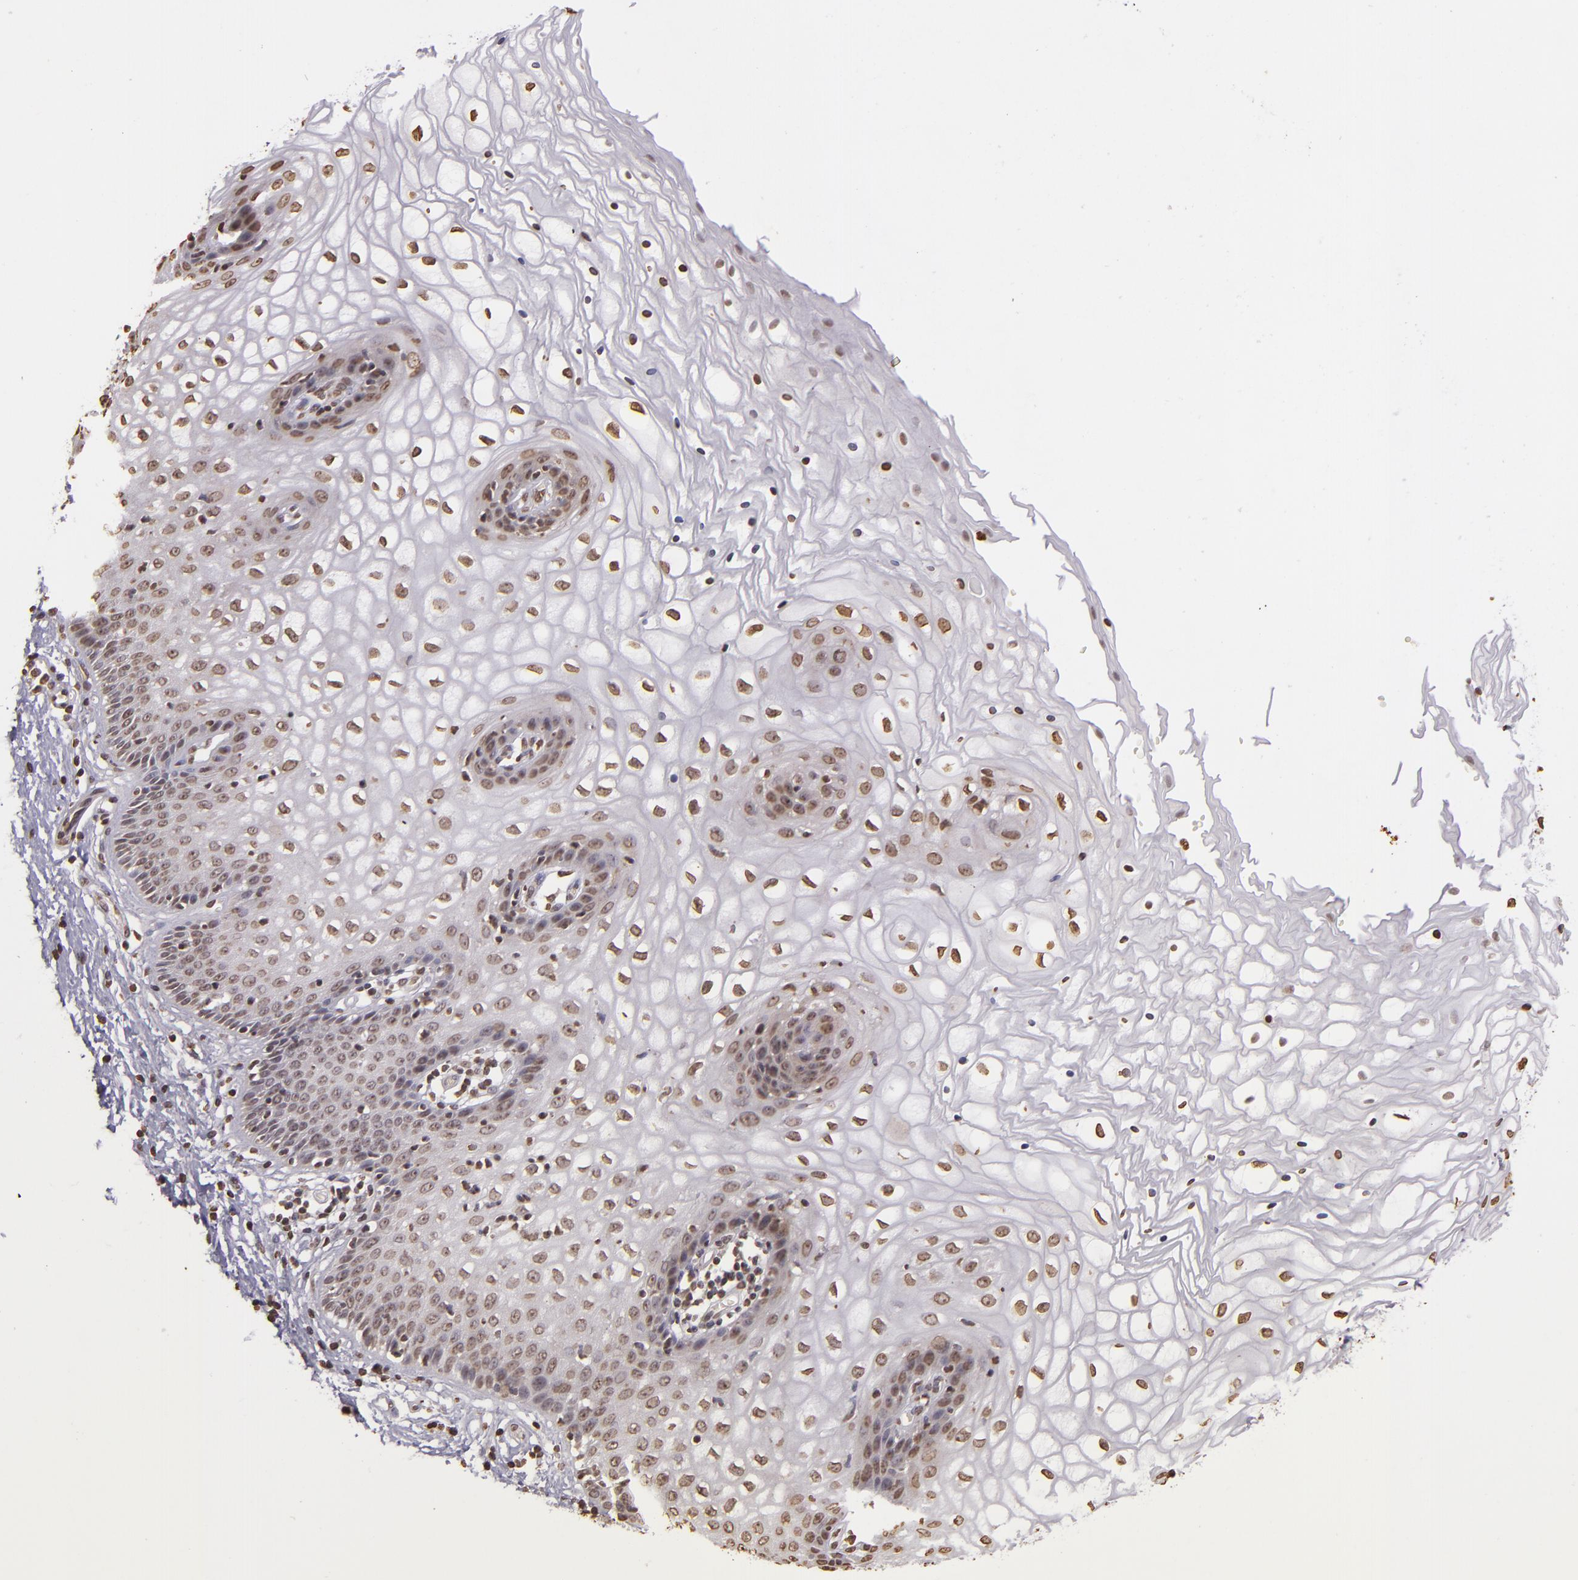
{"staining": {"intensity": "moderate", "quantity": ">75%", "location": "nuclear"}, "tissue": "vagina", "cell_type": "Squamous epithelial cells", "image_type": "normal", "snomed": [{"axis": "morphology", "description": "Normal tissue, NOS"}, {"axis": "topography", "description": "Vagina"}], "caption": "This photomicrograph exhibits immunohistochemistry (IHC) staining of unremarkable human vagina, with medium moderate nuclear staining in about >75% of squamous epithelial cells.", "gene": "THRB", "patient": {"sex": "female", "age": 34}}